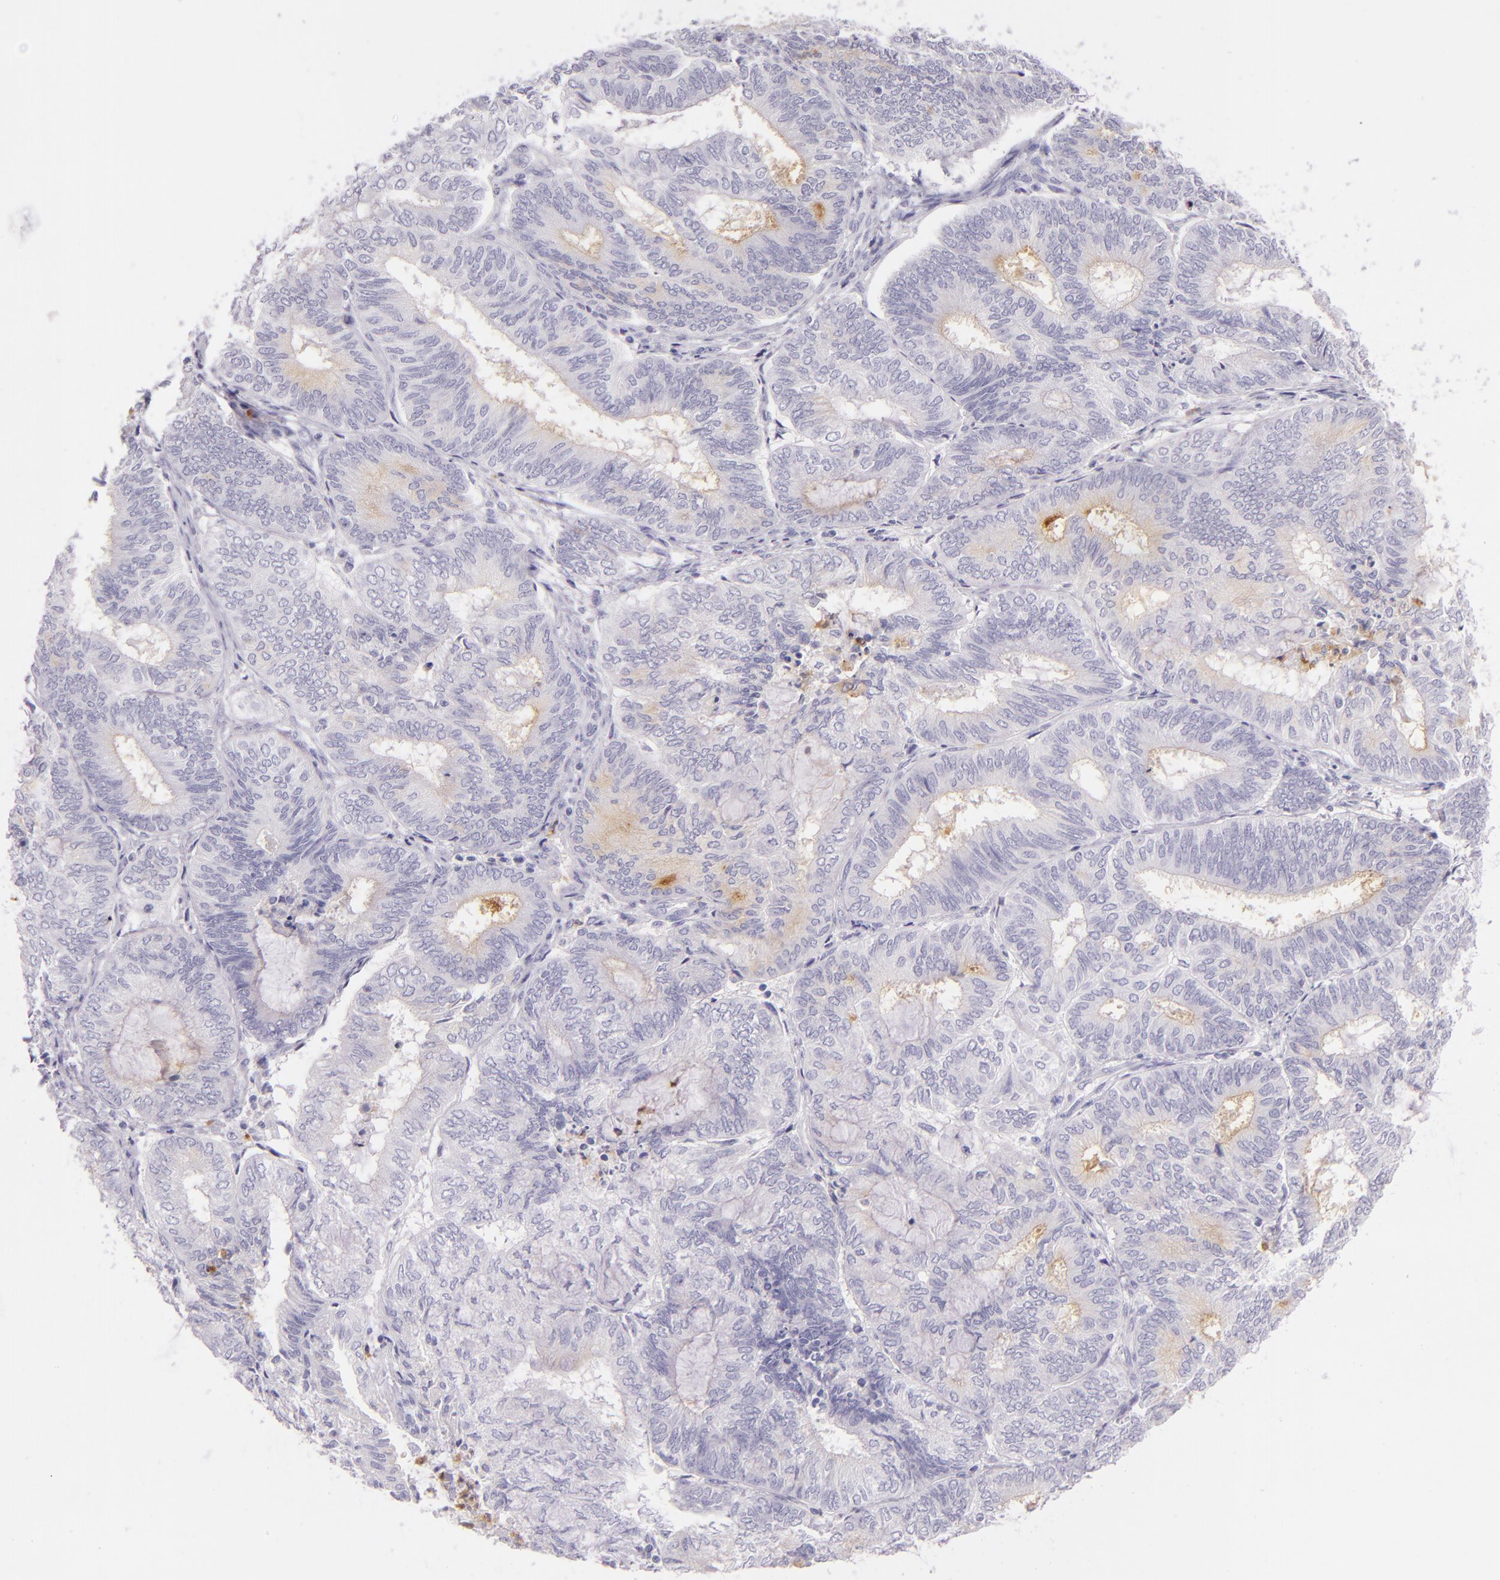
{"staining": {"intensity": "negative", "quantity": "none", "location": "none"}, "tissue": "endometrial cancer", "cell_type": "Tumor cells", "image_type": "cancer", "snomed": [{"axis": "morphology", "description": "Adenocarcinoma, NOS"}, {"axis": "topography", "description": "Endometrium"}], "caption": "Tumor cells are negative for brown protein staining in endometrial cancer (adenocarcinoma).", "gene": "CEACAM1", "patient": {"sex": "female", "age": 59}}